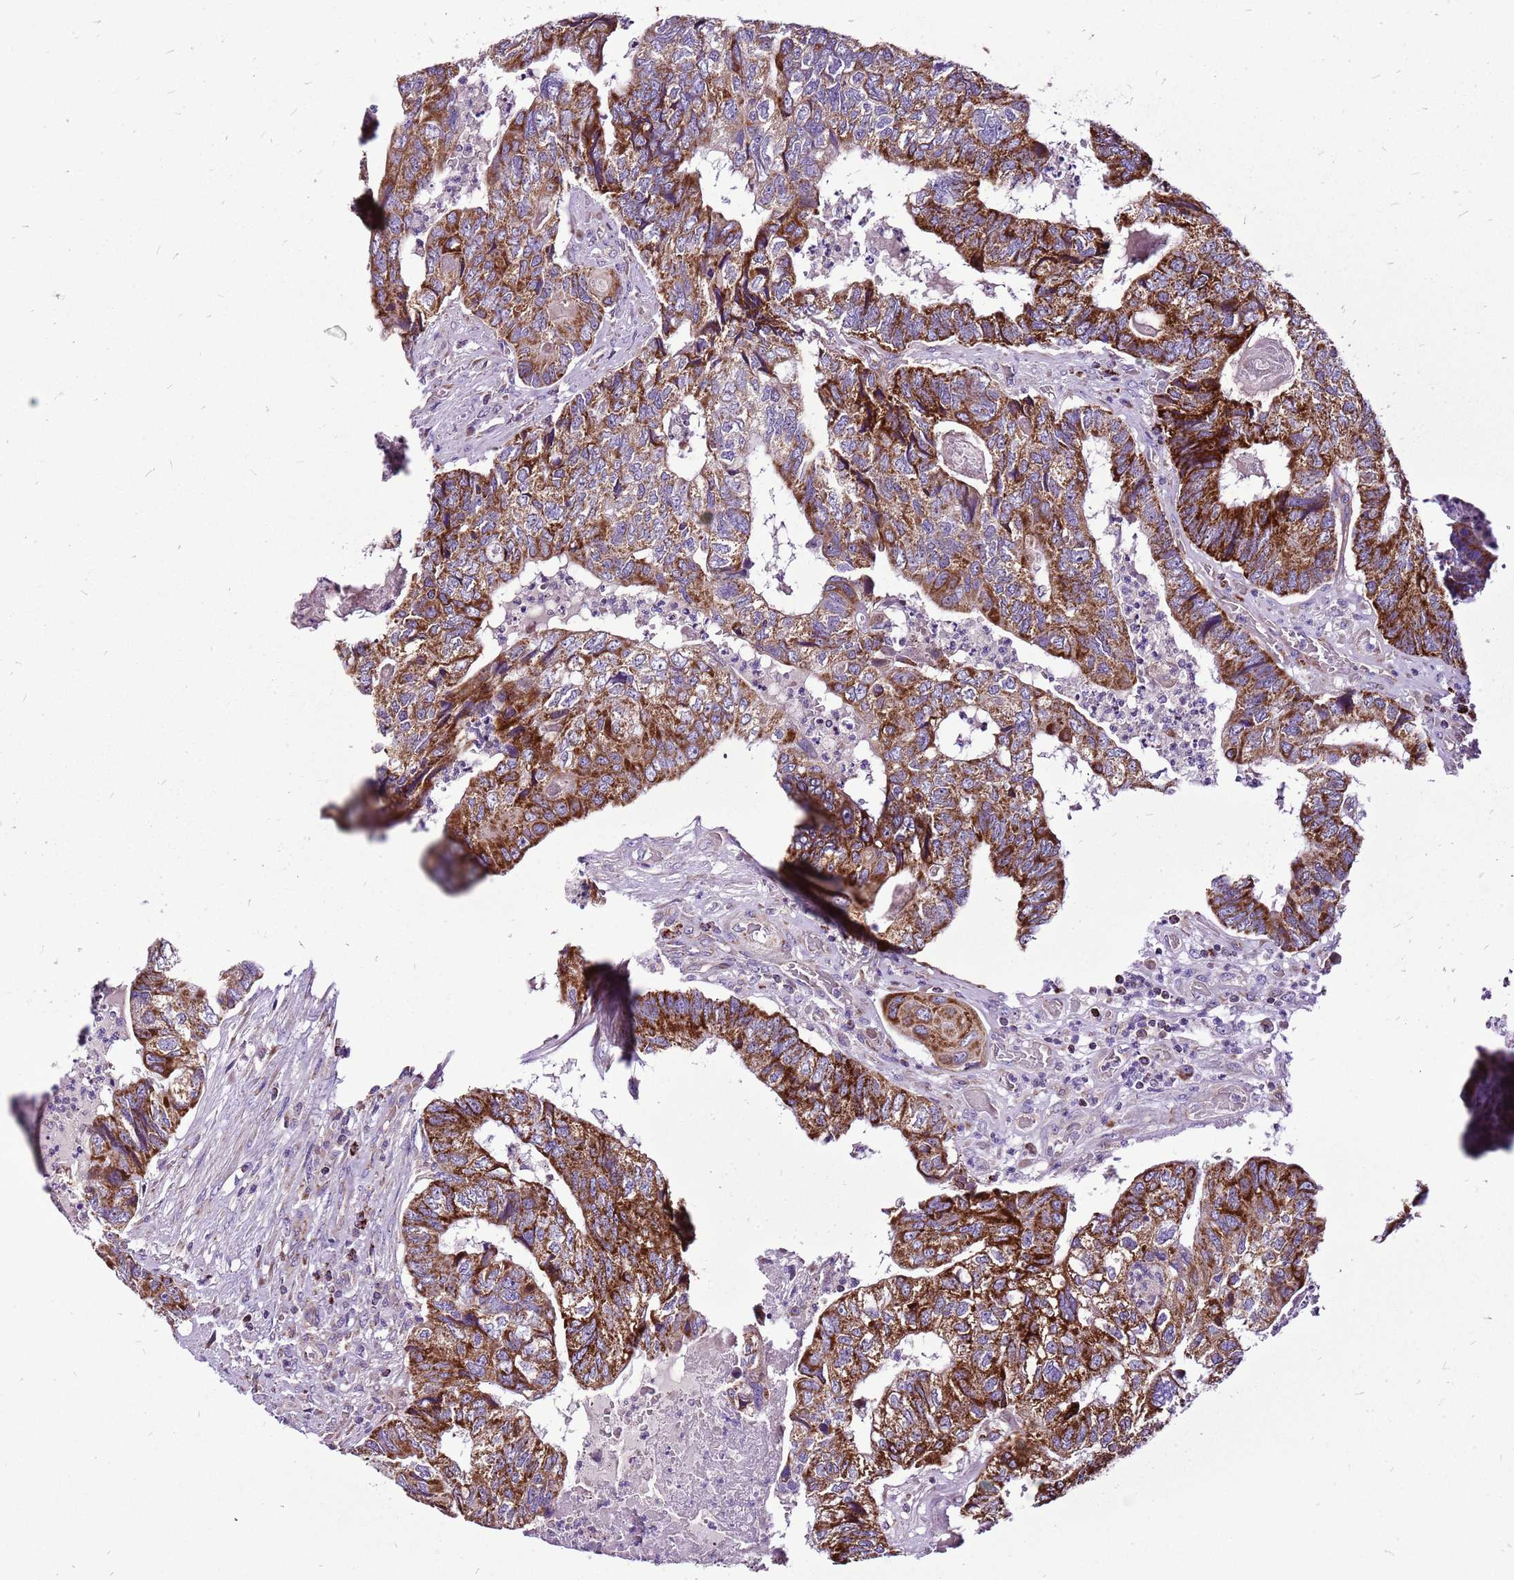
{"staining": {"intensity": "strong", "quantity": ">75%", "location": "cytoplasmic/membranous"}, "tissue": "colorectal cancer", "cell_type": "Tumor cells", "image_type": "cancer", "snomed": [{"axis": "morphology", "description": "Adenocarcinoma, NOS"}, {"axis": "topography", "description": "Colon"}], "caption": "Approximately >75% of tumor cells in human colorectal adenocarcinoma show strong cytoplasmic/membranous protein staining as visualized by brown immunohistochemical staining.", "gene": "GCDH", "patient": {"sex": "female", "age": 67}}